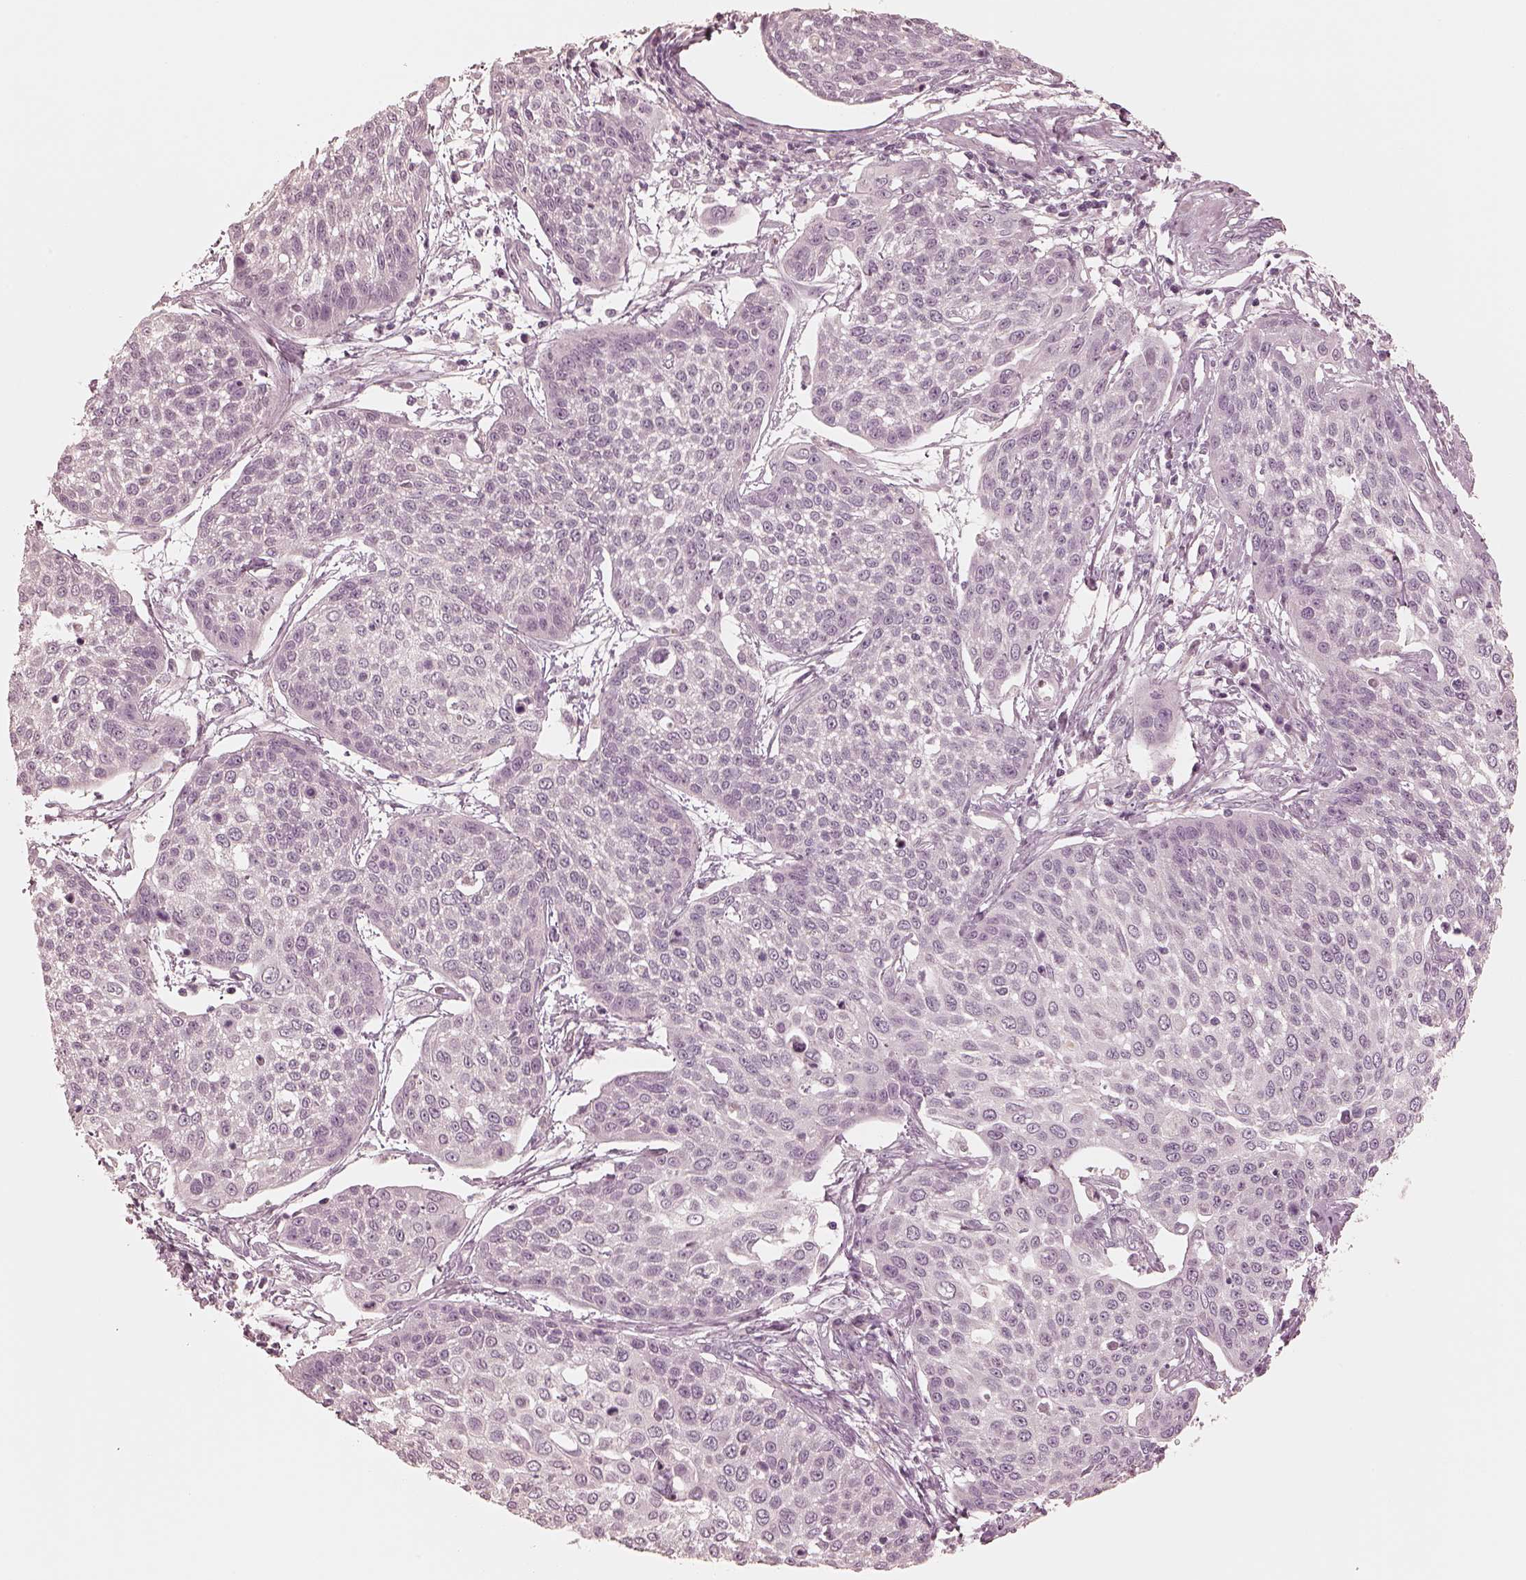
{"staining": {"intensity": "negative", "quantity": "none", "location": "none"}, "tissue": "cervical cancer", "cell_type": "Tumor cells", "image_type": "cancer", "snomed": [{"axis": "morphology", "description": "Squamous cell carcinoma, NOS"}, {"axis": "topography", "description": "Cervix"}], "caption": "Immunohistochemistry (IHC) histopathology image of human cervical cancer stained for a protein (brown), which displays no expression in tumor cells.", "gene": "CALR3", "patient": {"sex": "female", "age": 34}}